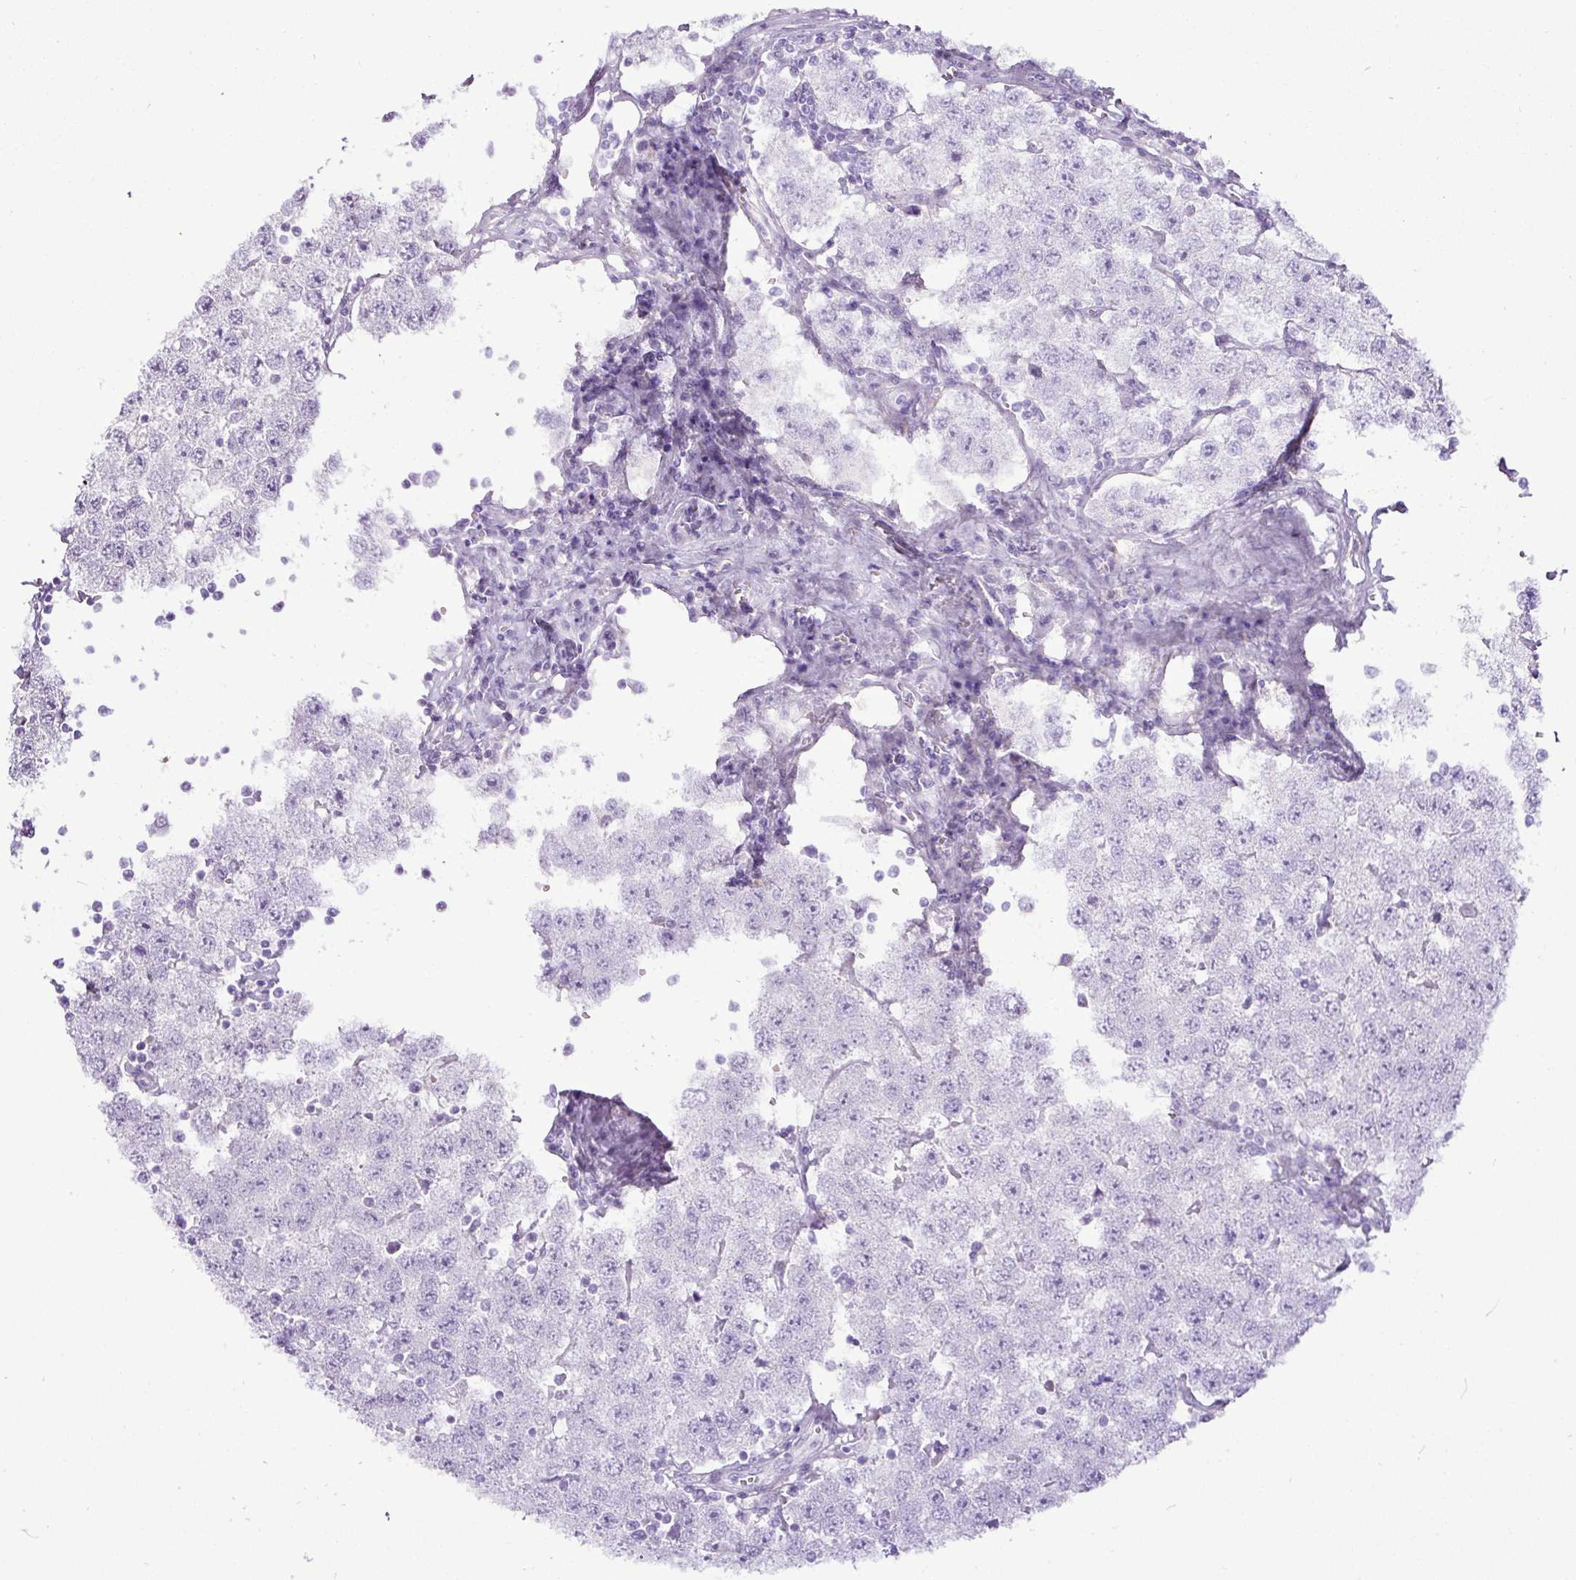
{"staining": {"intensity": "negative", "quantity": "none", "location": "none"}, "tissue": "testis cancer", "cell_type": "Tumor cells", "image_type": "cancer", "snomed": [{"axis": "morphology", "description": "Seminoma, NOS"}, {"axis": "topography", "description": "Testis"}], "caption": "Immunohistochemistry (IHC) micrograph of neoplastic tissue: human testis cancer stained with DAB (3,3'-diaminobenzidine) shows no significant protein expression in tumor cells. (DAB (3,3'-diaminobenzidine) immunohistochemistry visualized using brightfield microscopy, high magnification).", "gene": "ESR1", "patient": {"sex": "male", "age": 34}}